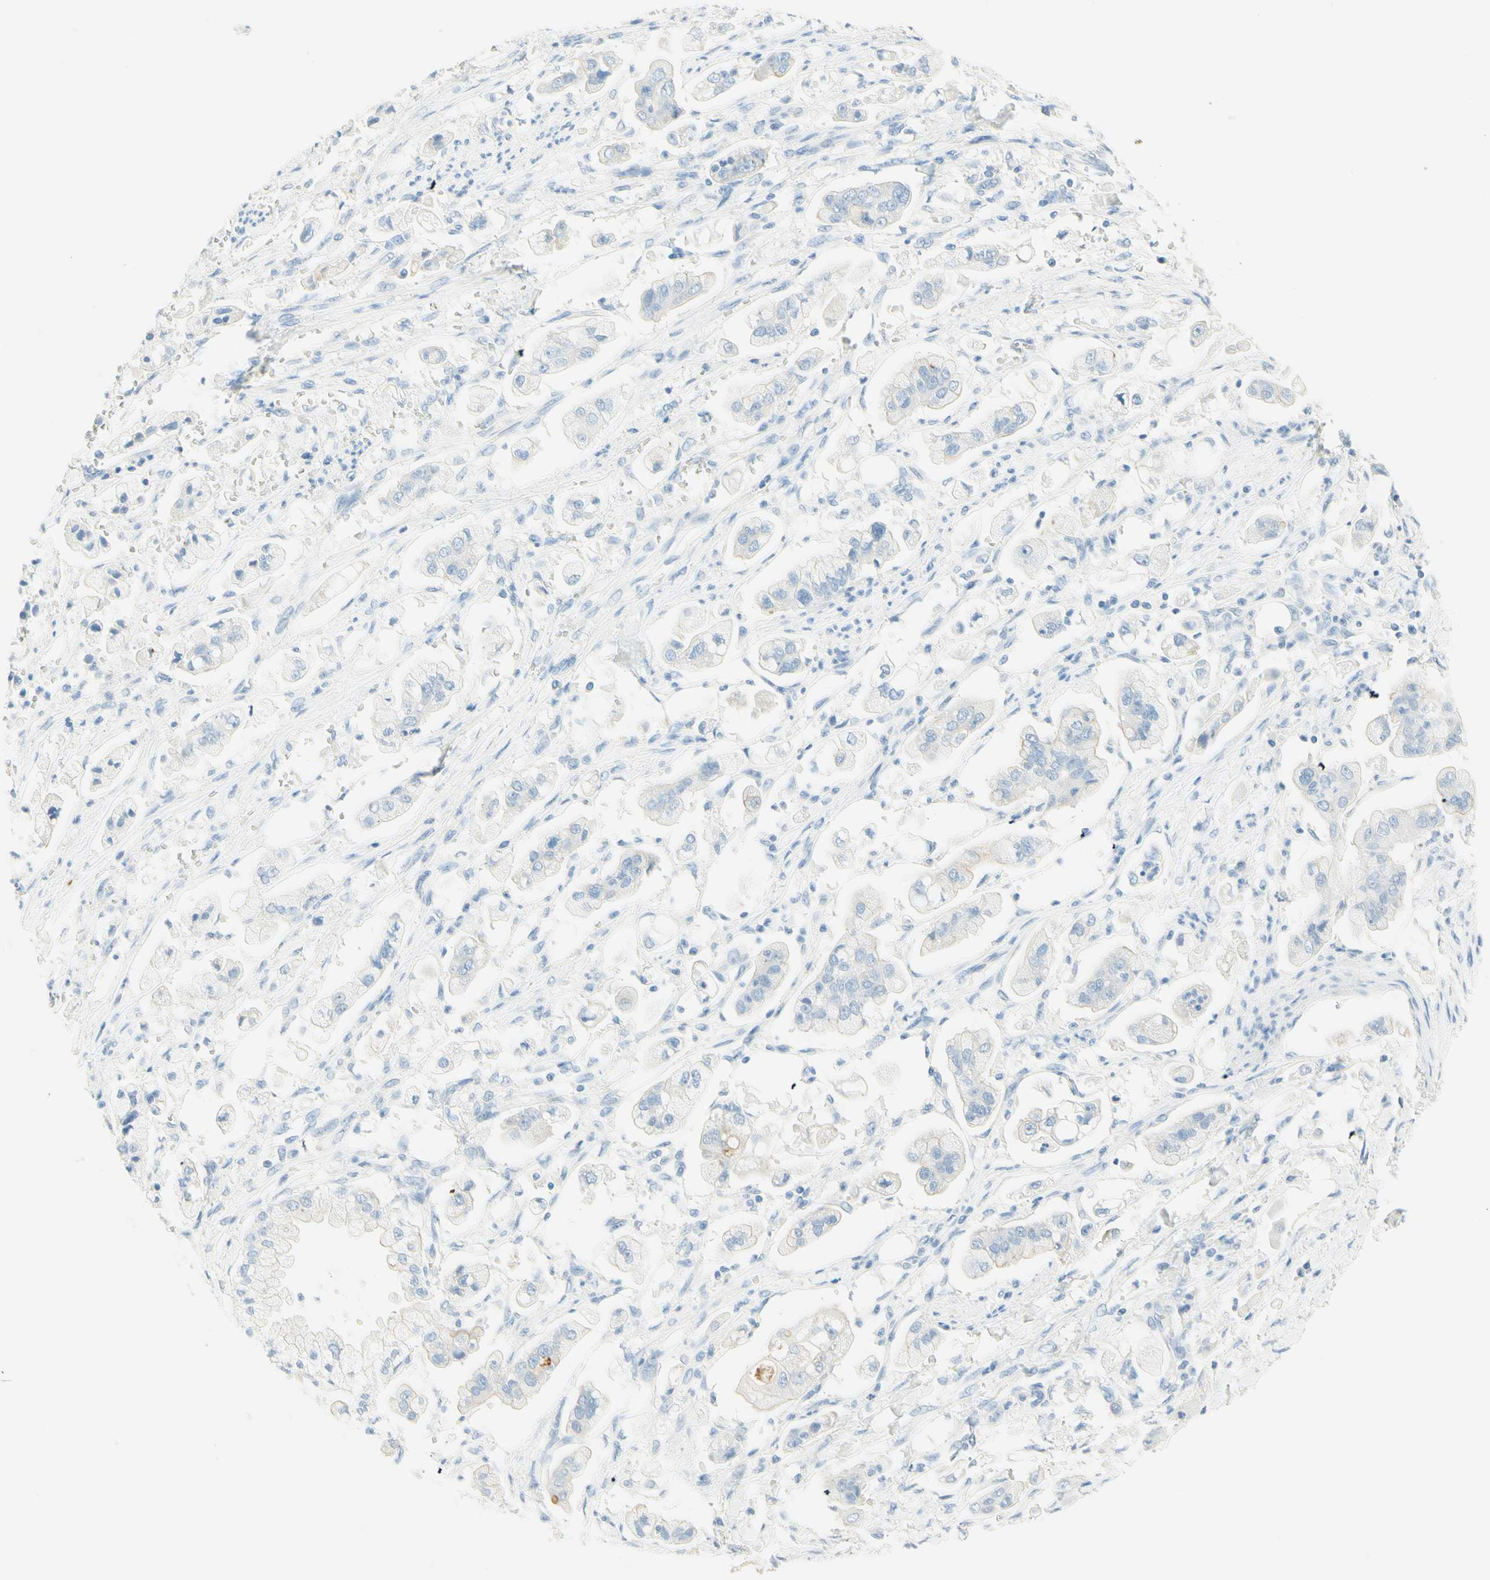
{"staining": {"intensity": "negative", "quantity": "none", "location": "none"}, "tissue": "stomach cancer", "cell_type": "Tumor cells", "image_type": "cancer", "snomed": [{"axis": "morphology", "description": "Adenocarcinoma, NOS"}, {"axis": "topography", "description": "Stomach"}], "caption": "Image shows no protein positivity in tumor cells of stomach cancer (adenocarcinoma) tissue. (DAB immunohistochemistry (IHC) with hematoxylin counter stain).", "gene": "TMEM132D", "patient": {"sex": "male", "age": 62}}